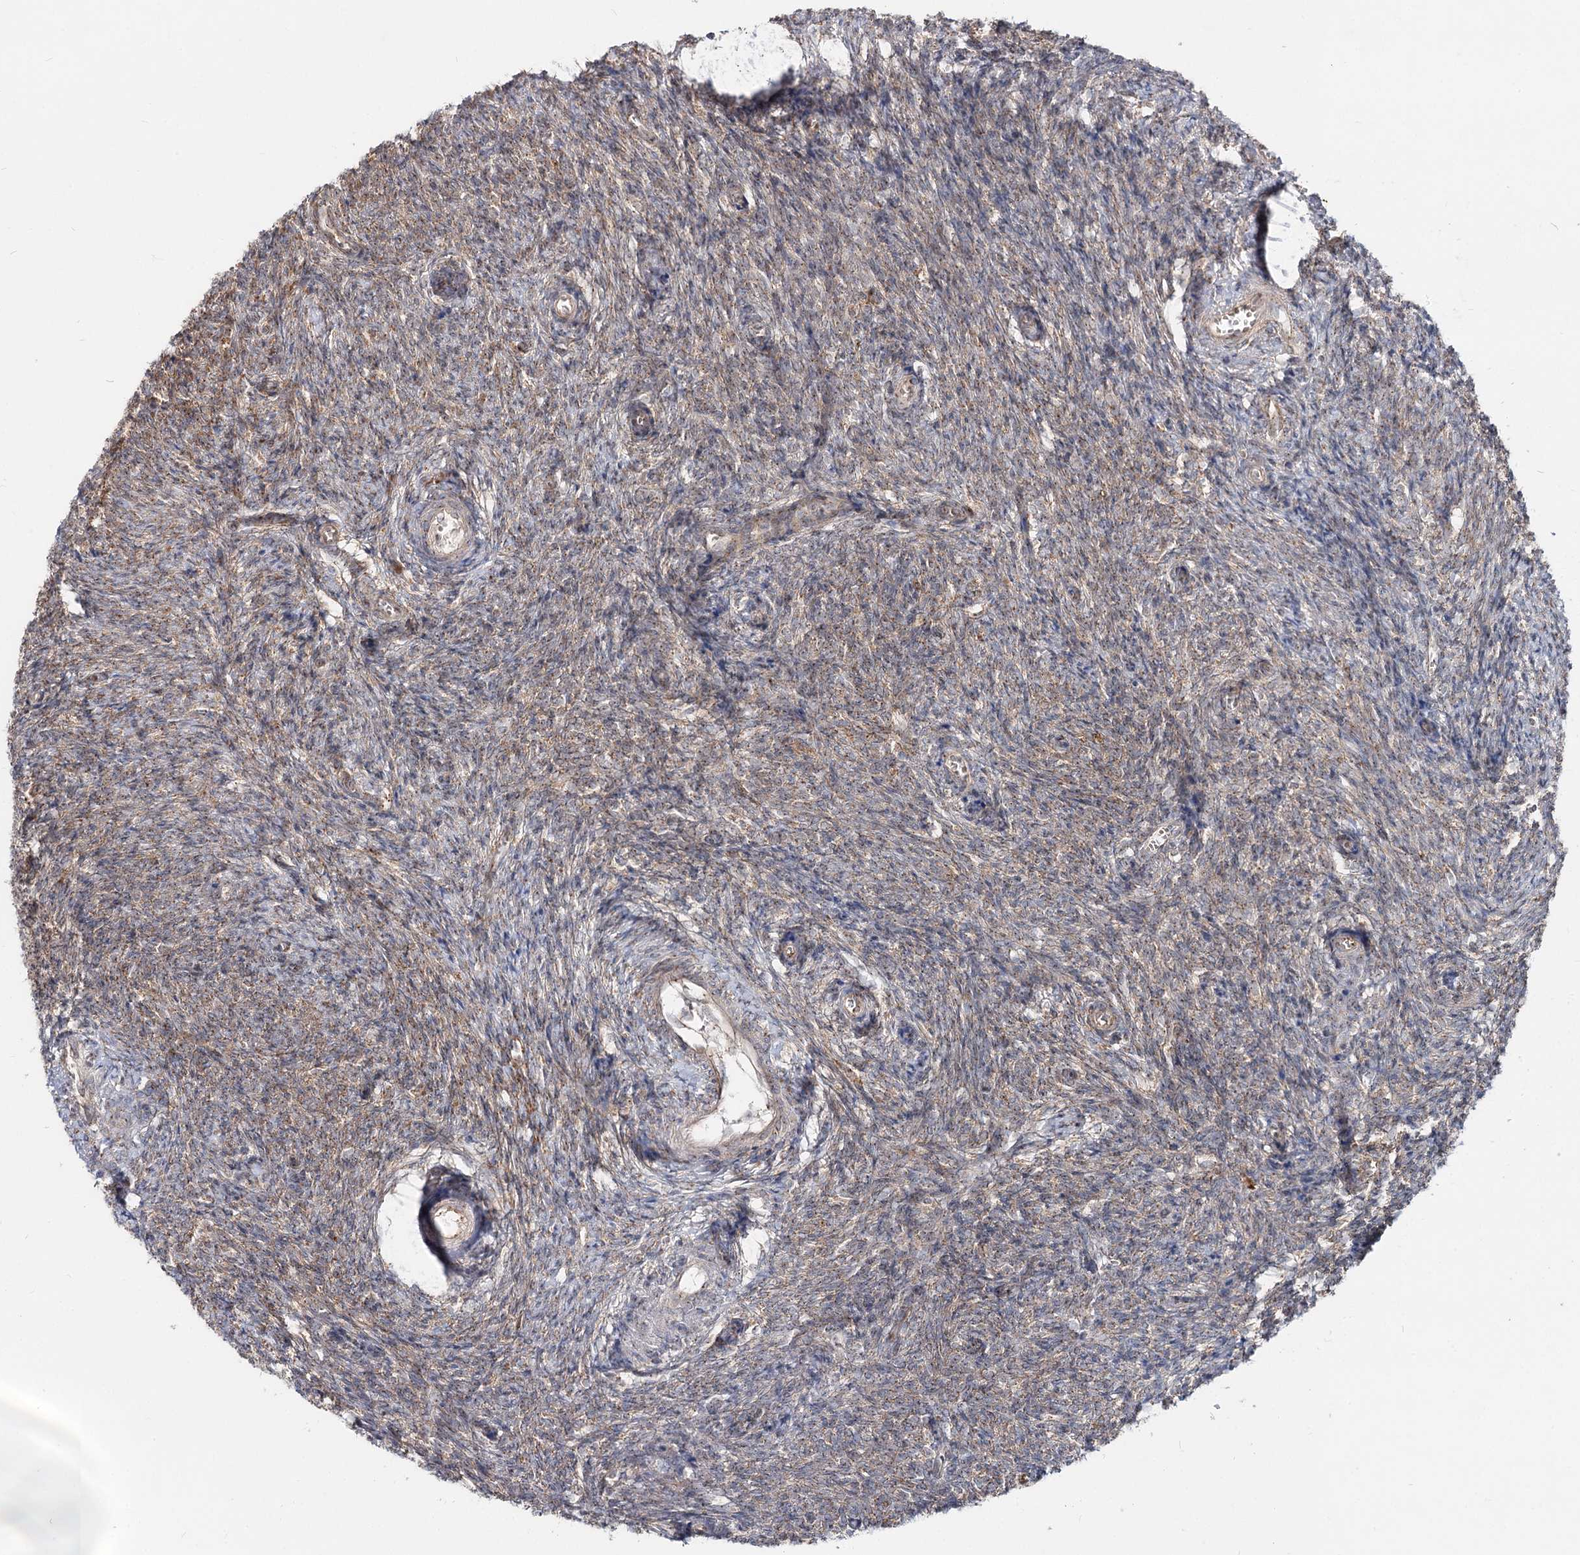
{"staining": {"intensity": "moderate", "quantity": "25%-75%", "location": "cytoplasmic/membranous"}, "tissue": "ovary", "cell_type": "Ovarian stroma cells", "image_type": "normal", "snomed": [{"axis": "morphology", "description": "Normal tissue, NOS"}, {"axis": "topography", "description": "Ovary"}], "caption": "Protein expression analysis of benign ovary demonstrates moderate cytoplasmic/membranous expression in approximately 25%-75% of ovarian stroma cells.", "gene": "SPART", "patient": {"sex": "female", "age": 44}}